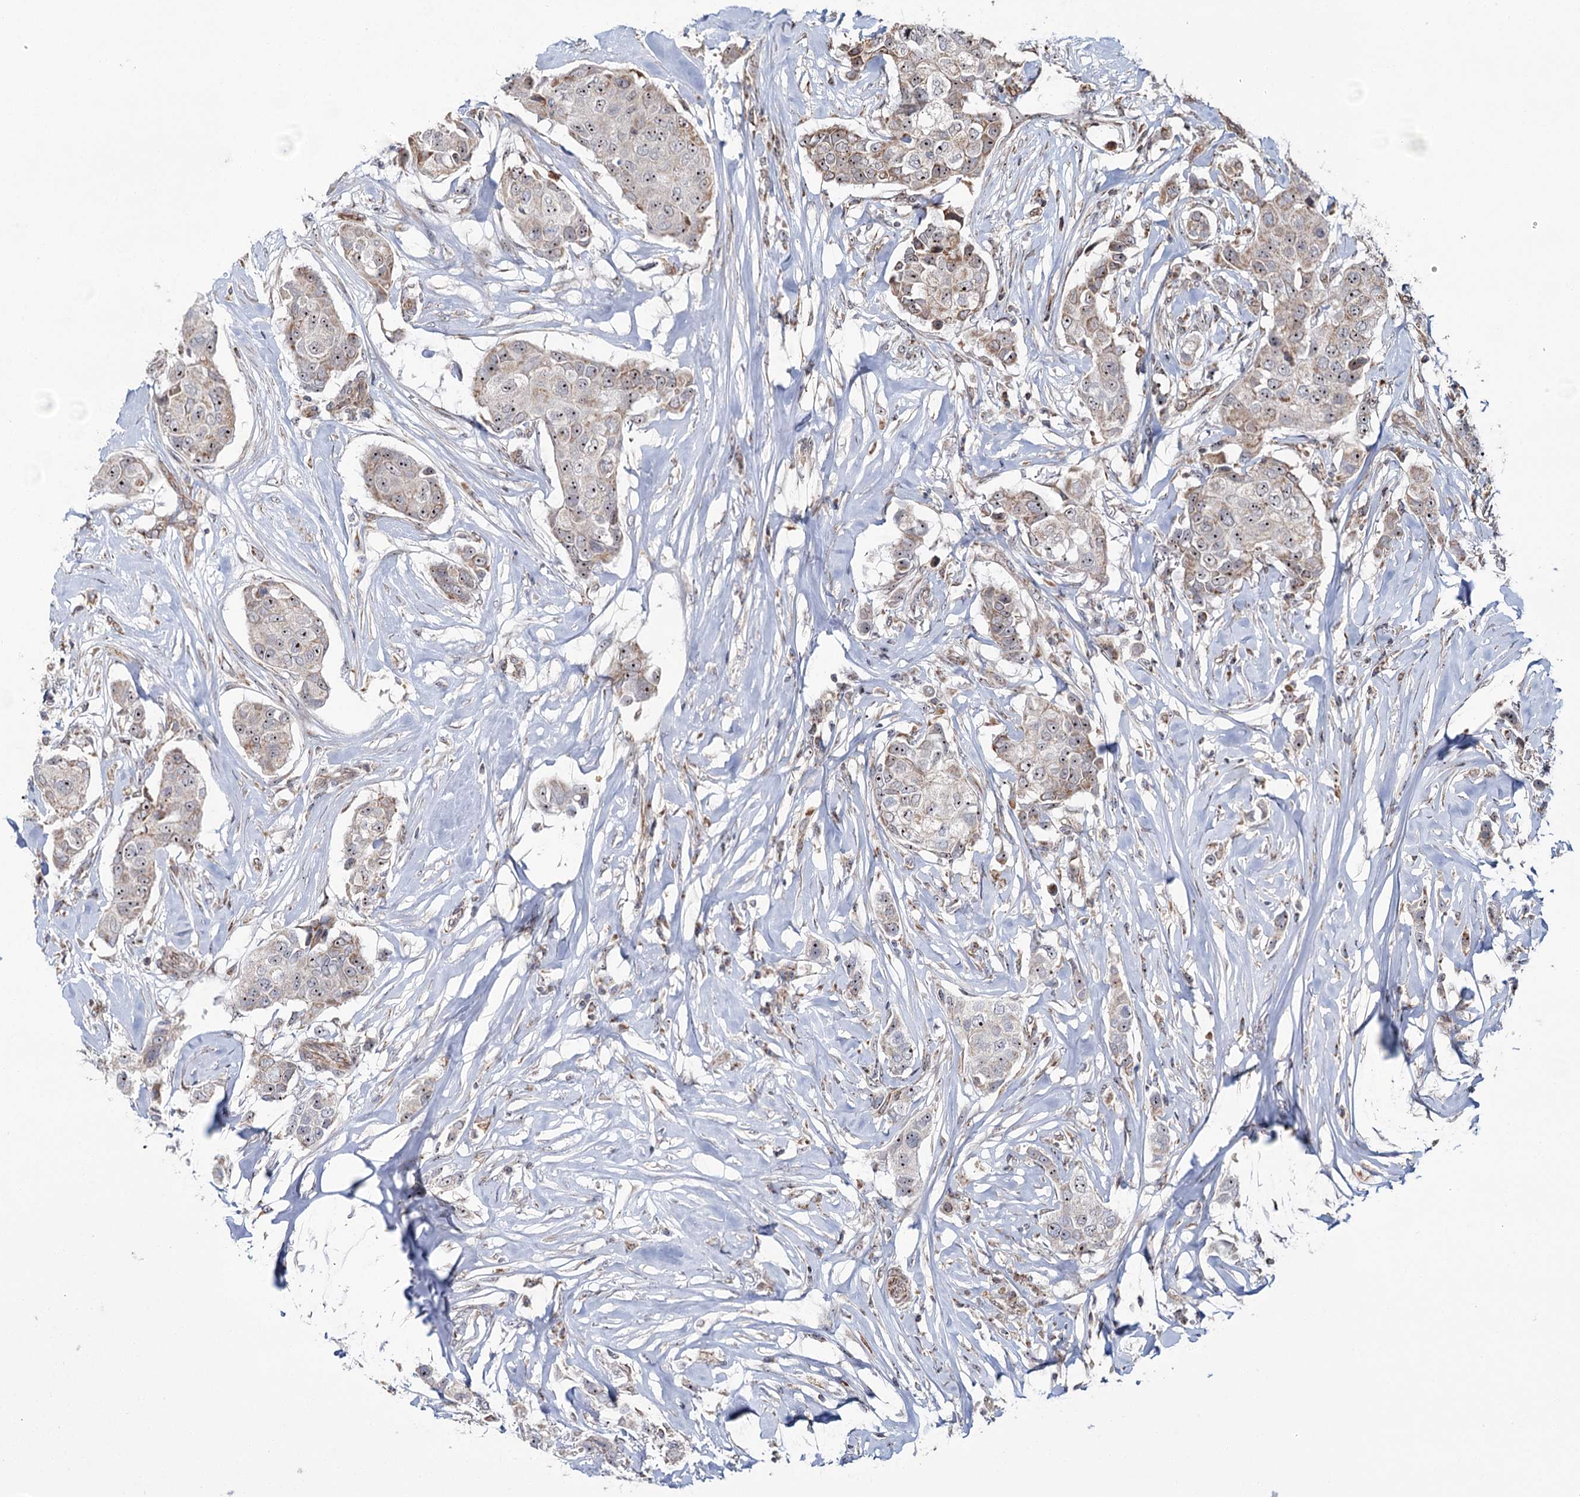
{"staining": {"intensity": "weak", "quantity": ">75%", "location": "nuclear"}, "tissue": "breast cancer", "cell_type": "Tumor cells", "image_type": "cancer", "snomed": [{"axis": "morphology", "description": "Duct carcinoma"}, {"axis": "topography", "description": "Breast"}], "caption": "This photomicrograph reveals immunohistochemistry (IHC) staining of human breast cancer, with low weak nuclear positivity in approximately >75% of tumor cells.", "gene": "STEEP1", "patient": {"sex": "female", "age": 80}}